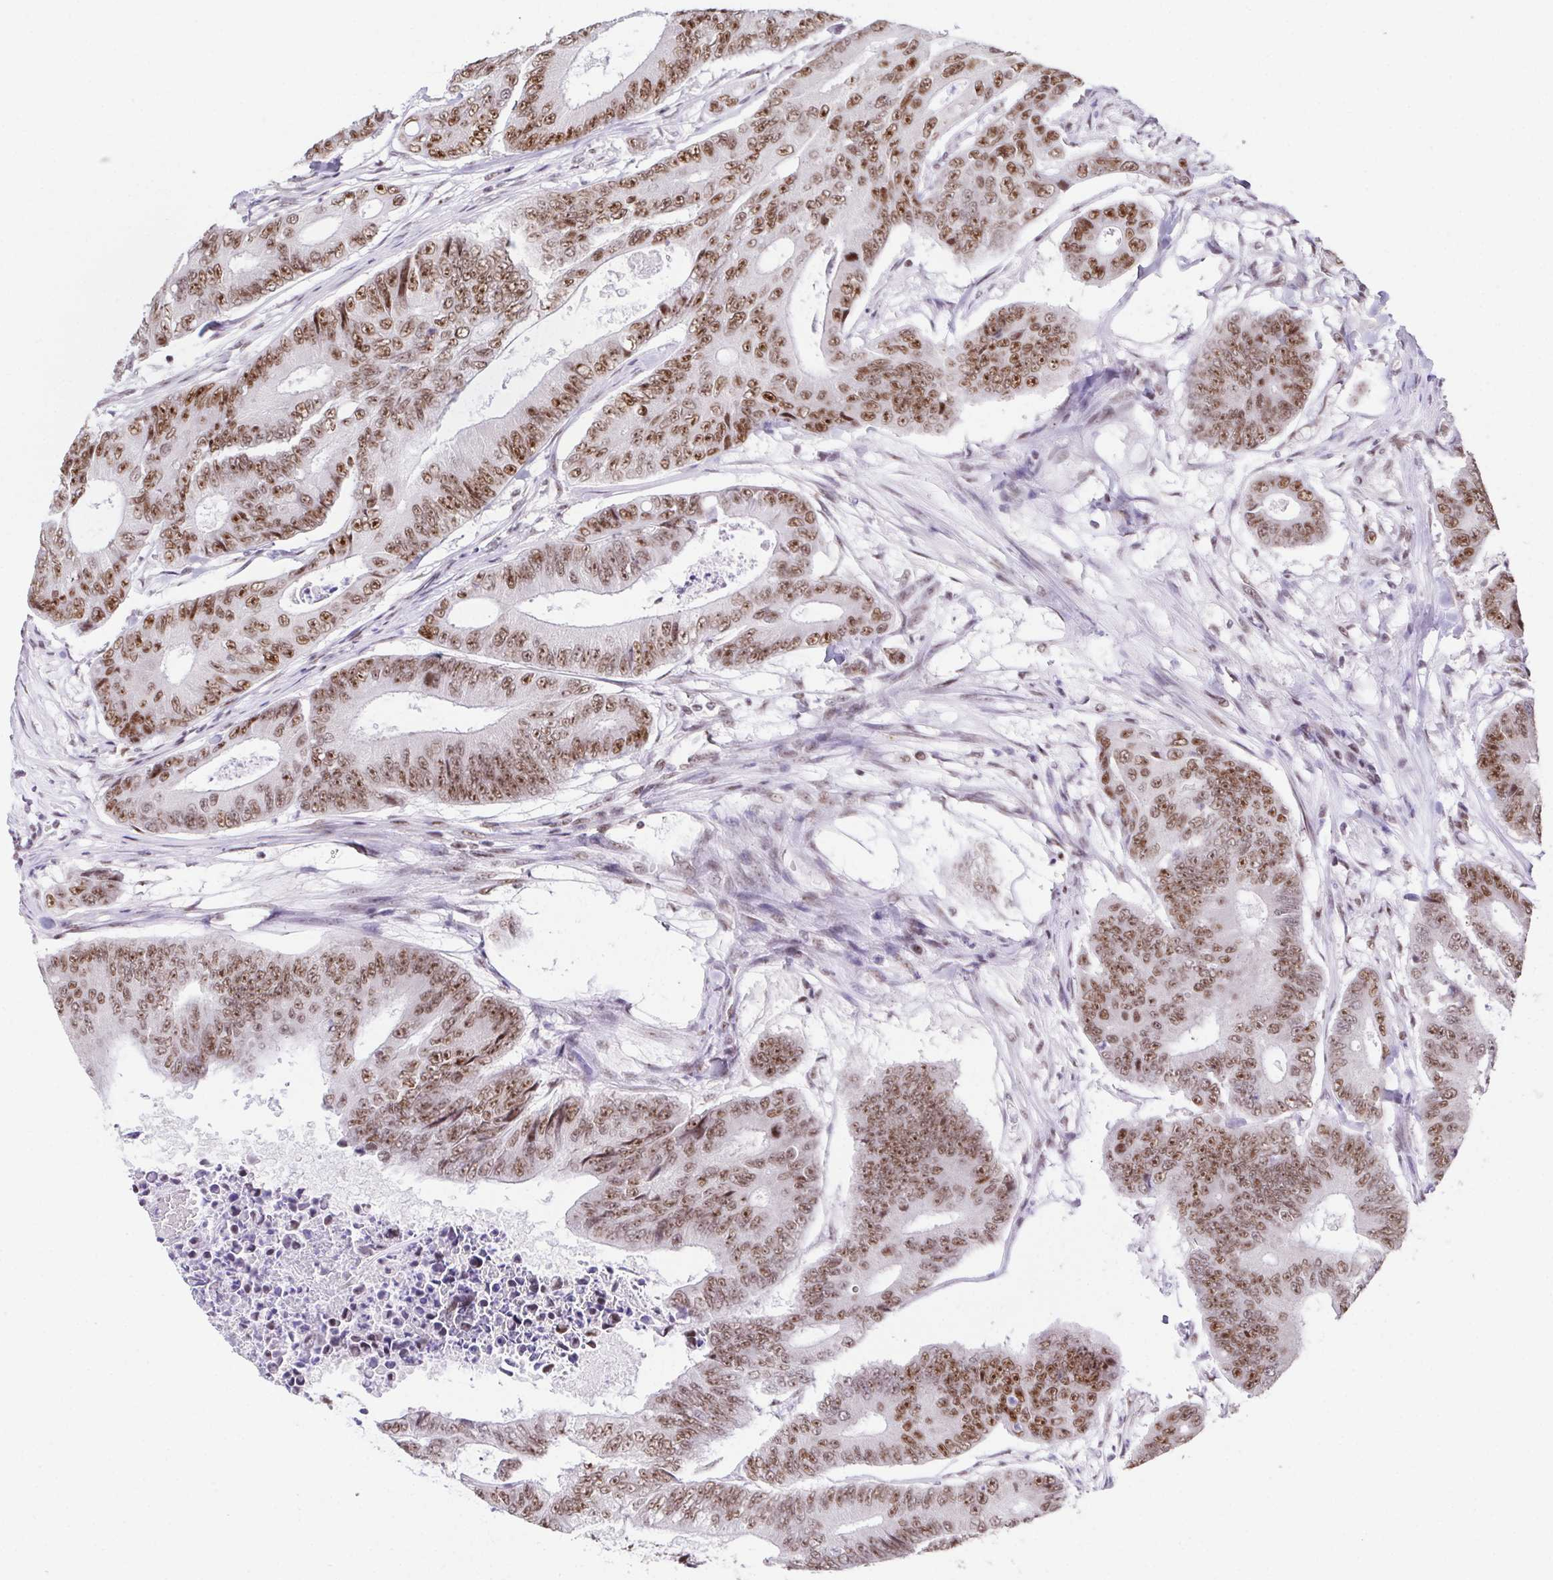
{"staining": {"intensity": "moderate", "quantity": ">75%", "location": "nuclear"}, "tissue": "colorectal cancer", "cell_type": "Tumor cells", "image_type": "cancer", "snomed": [{"axis": "morphology", "description": "Adenocarcinoma, NOS"}, {"axis": "topography", "description": "Colon"}], "caption": "Immunohistochemistry (IHC) image of human adenocarcinoma (colorectal) stained for a protein (brown), which displays medium levels of moderate nuclear positivity in about >75% of tumor cells.", "gene": "ZNF800", "patient": {"sex": "female", "age": 48}}